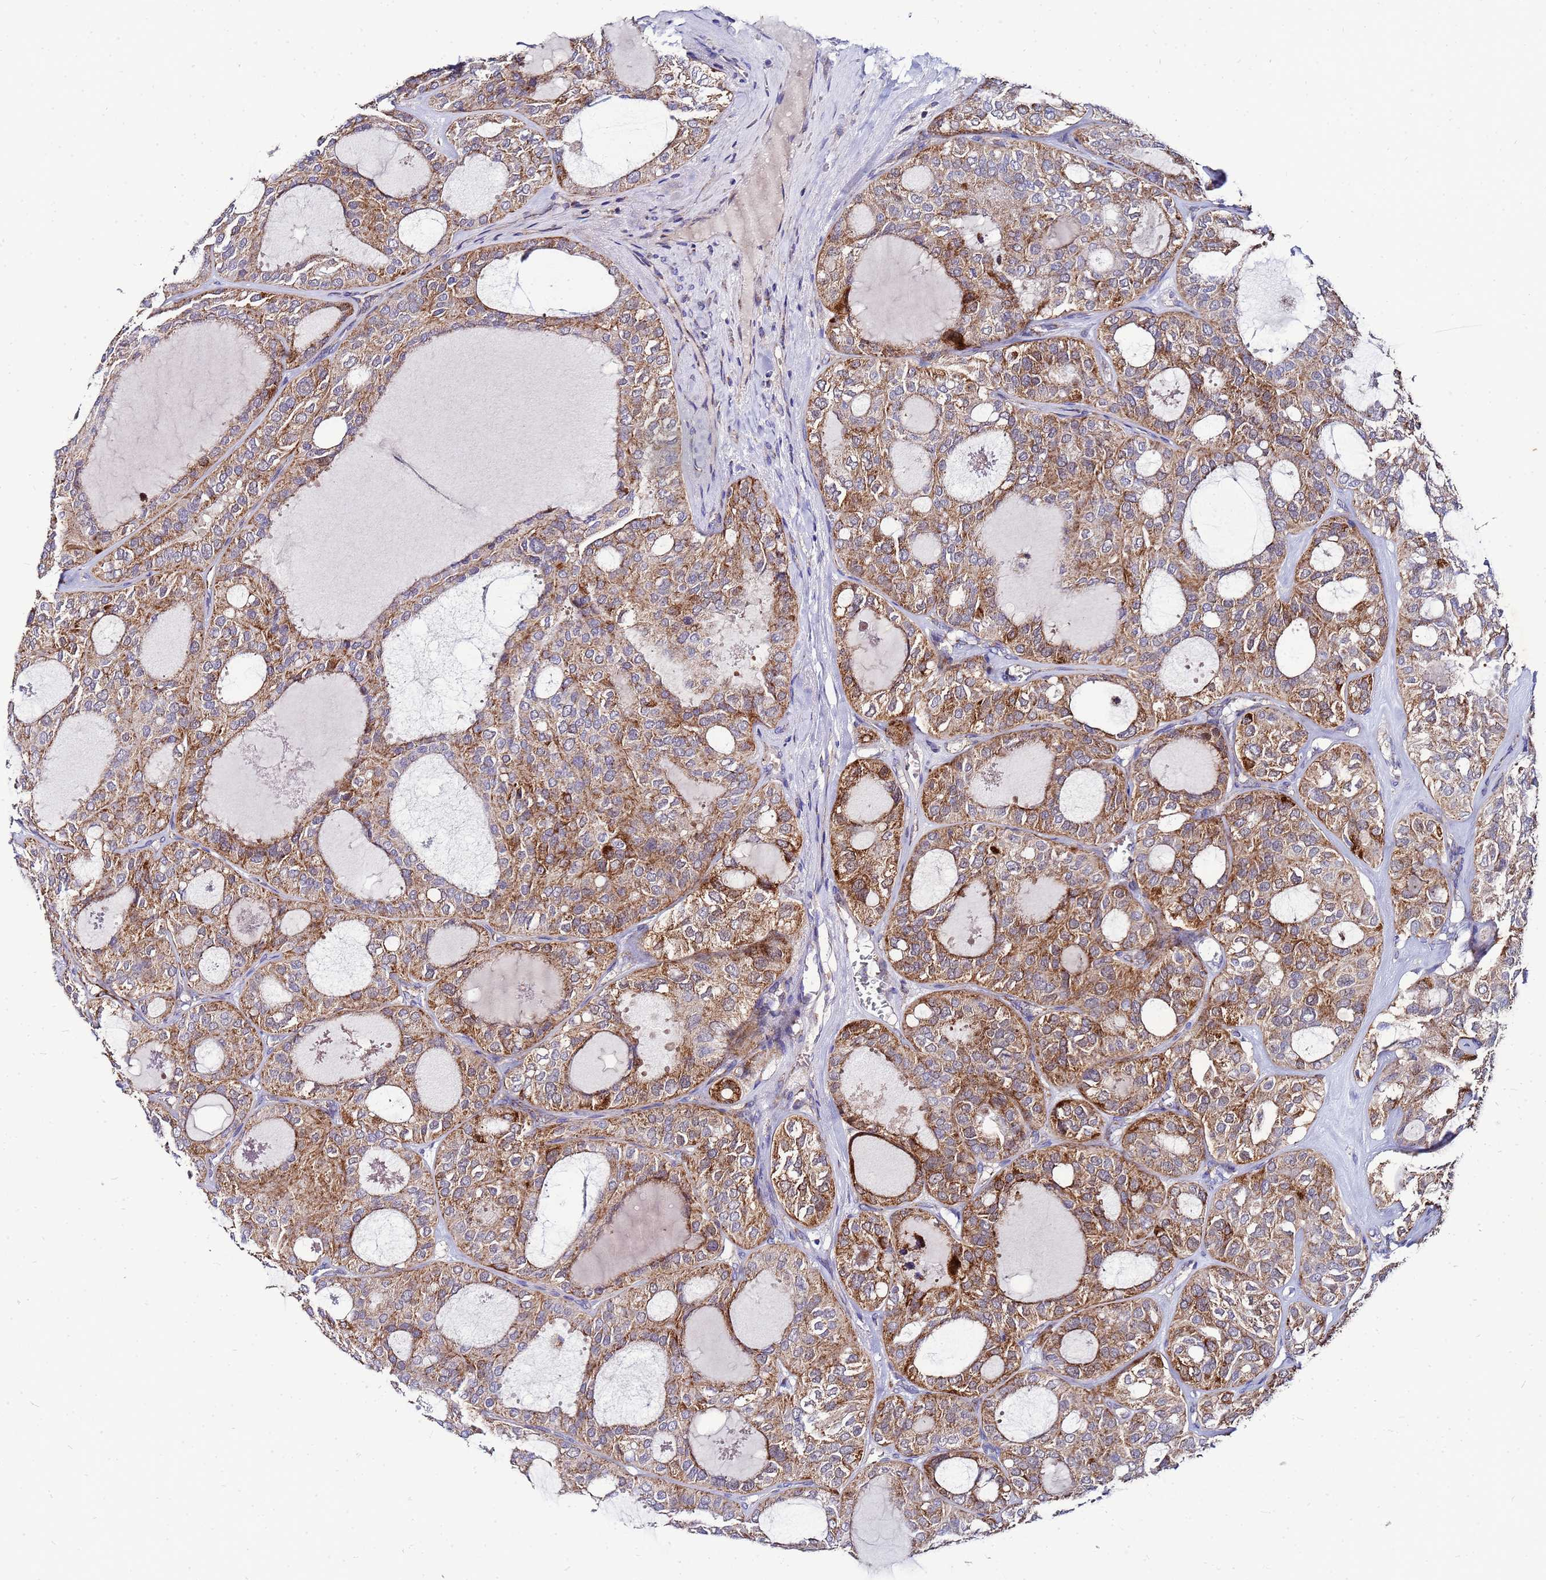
{"staining": {"intensity": "moderate", "quantity": ">75%", "location": "cytoplasmic/membranous"}, "tissue": "thyroid cancer", "cell_type": "Tumor cells", "image_type": "cancer", "snomed": [{"axis": "morphology", "description": "Follicular adenoma carcinoma, NOS"}, {"axis": "topography", "description": "Thyroid gland"}], "caption": "IHC of human thyroid cancer (follicular adenoma carcinoma) exhibits medium levels of moderate cytoplasmic/membranous expression in approximately >75% of tumor cells. Nuclei are stained in blue.", "gene": "FAHD2A", "patient": {"sex": "male", "age": 75}}